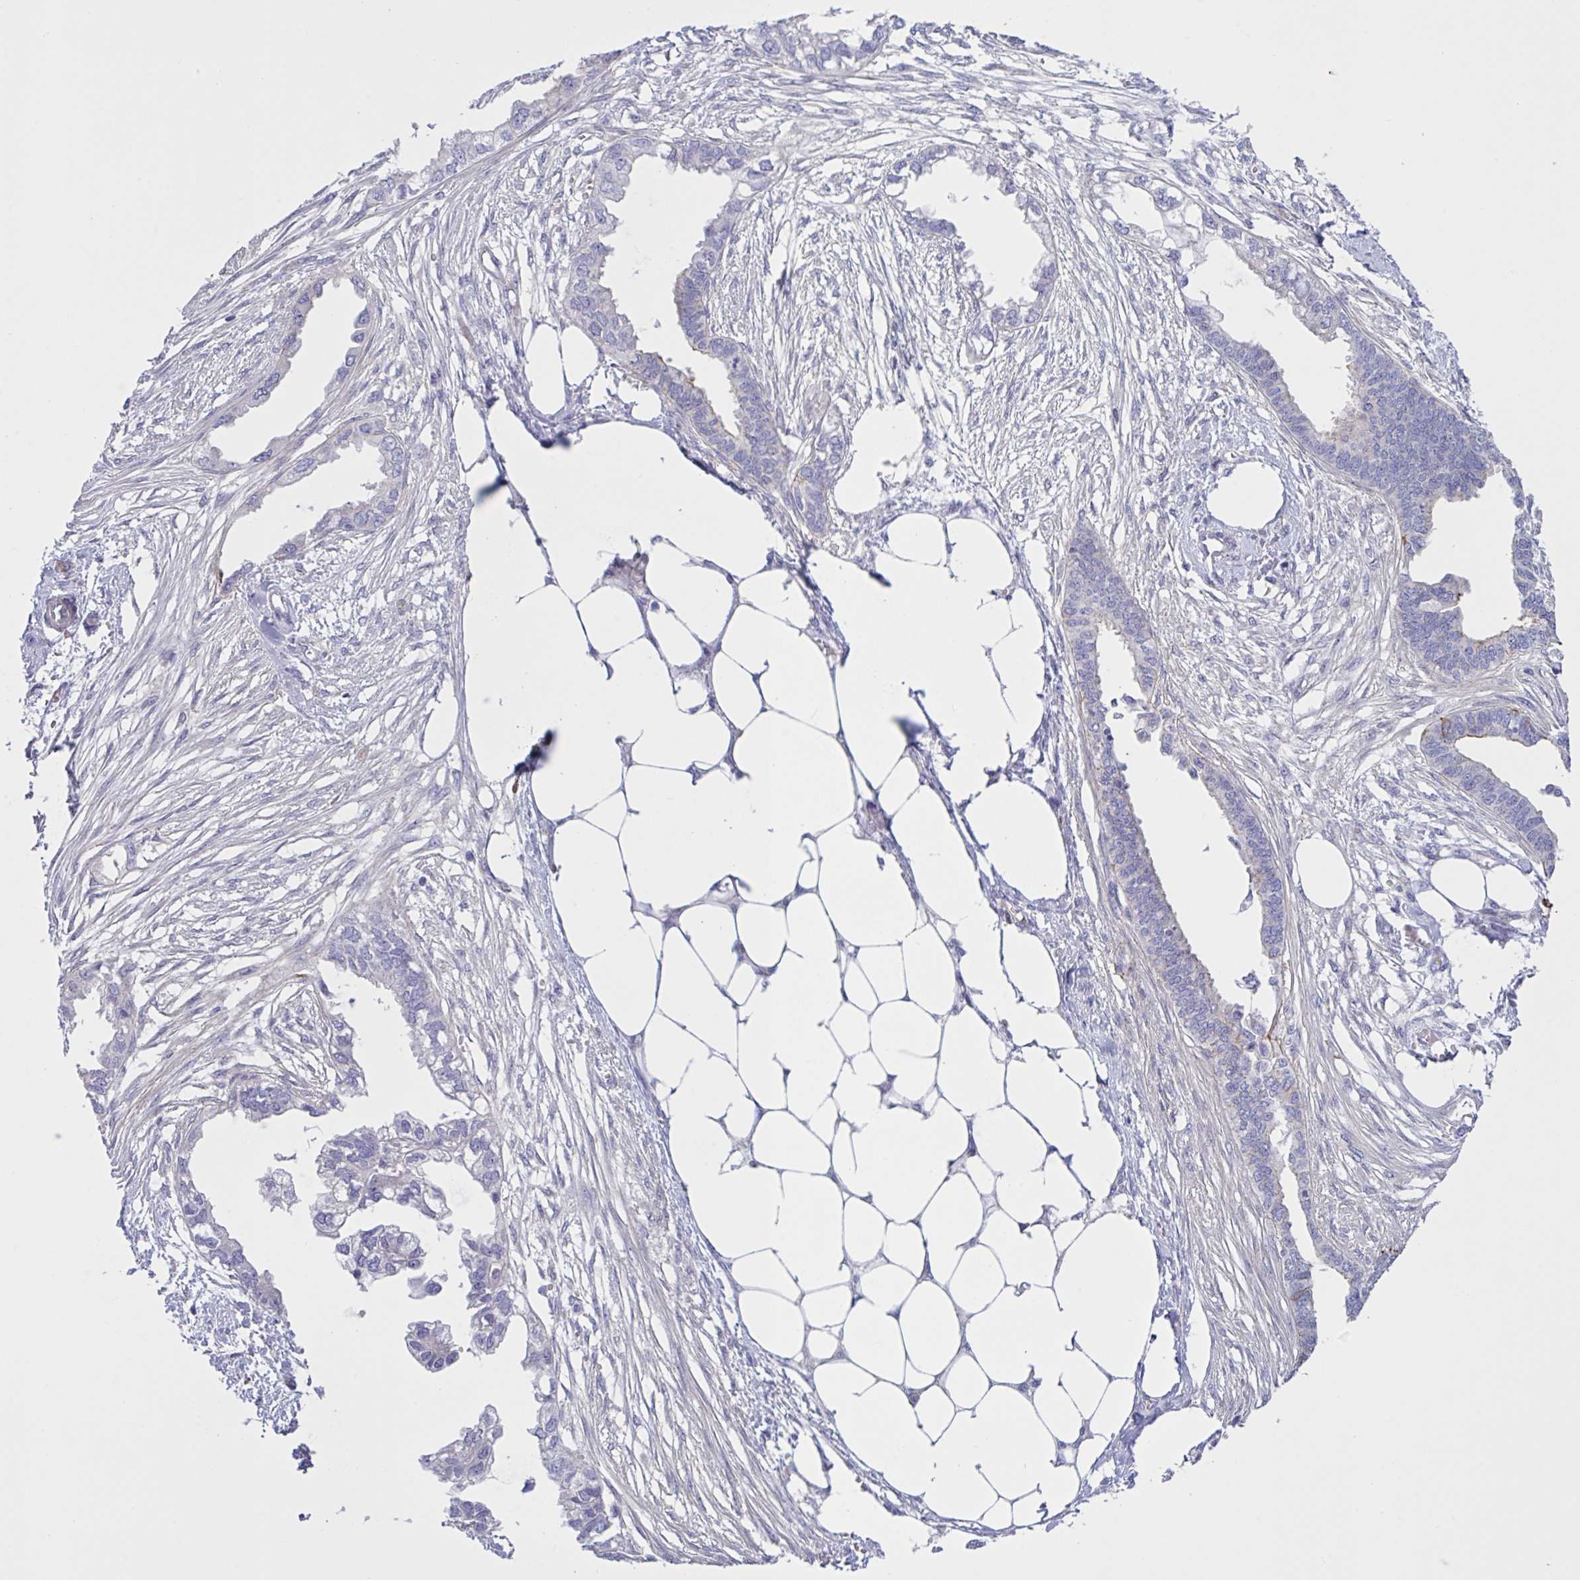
{"staining": {"intensity": "negative", "quantity": "none", "location": "none"}, "tissue": "endometrial cancer", "cell_type": "Tumor cells", "image_type": "cancer", "snomed": [{"axis": "morphology", "description": "Adenocarcinoma, NOS"}, {"axis": "morphology", "description": "Adenocarcinoma, metastatic, NOS"}, {"axis": "topography", "description": "Adipose tissue"}, {"axis": "topography", "description": "Endometrium"}], "caption": "This is an immunohistochemistry histopathology image of adenocarcinoma (endometrial). There is no positivity in tumor cells.", "gene": "SLC66A1", "patient": {"sex": "female", "age": 67}}